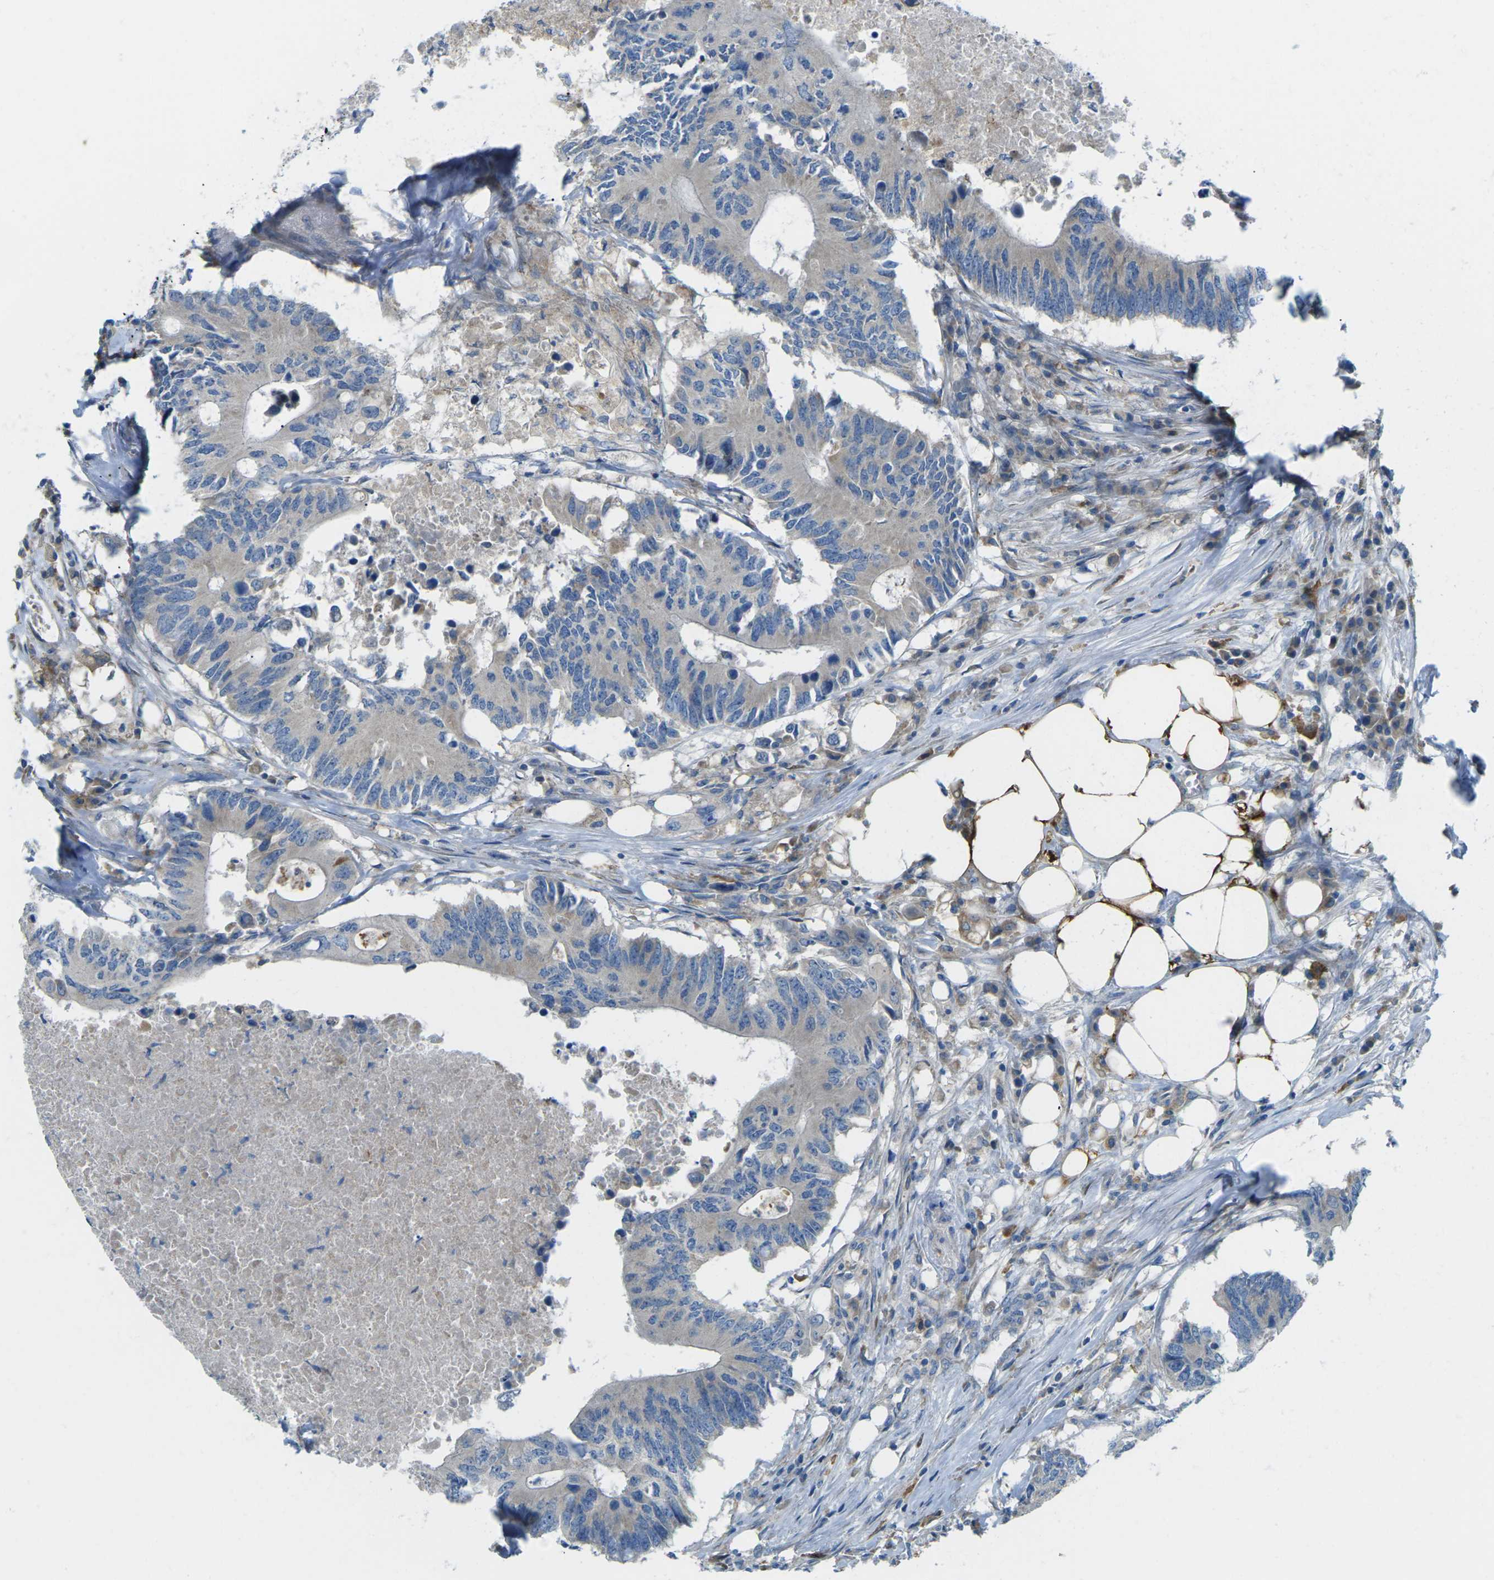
{"staining": {"intensity": "weak", "quantity": ">75%", "location": "cytoplasmic/membranous"}, "tissue": "colorectal cancer", "cell_type": "Tumor cells", "image_type": "cancer", "snomed": [{"axis": "morphology", "description": "Adenocarcinoma, NOS"}, {"axis": "topography", "description": "Colon"}], "caption": "Human adenocarcinoma (colorectal) stained with a protein marker demonstrates weak staining in tumor cells.", "gene": "MYLK4", "patient": {"sex": "male", "age": 71}}